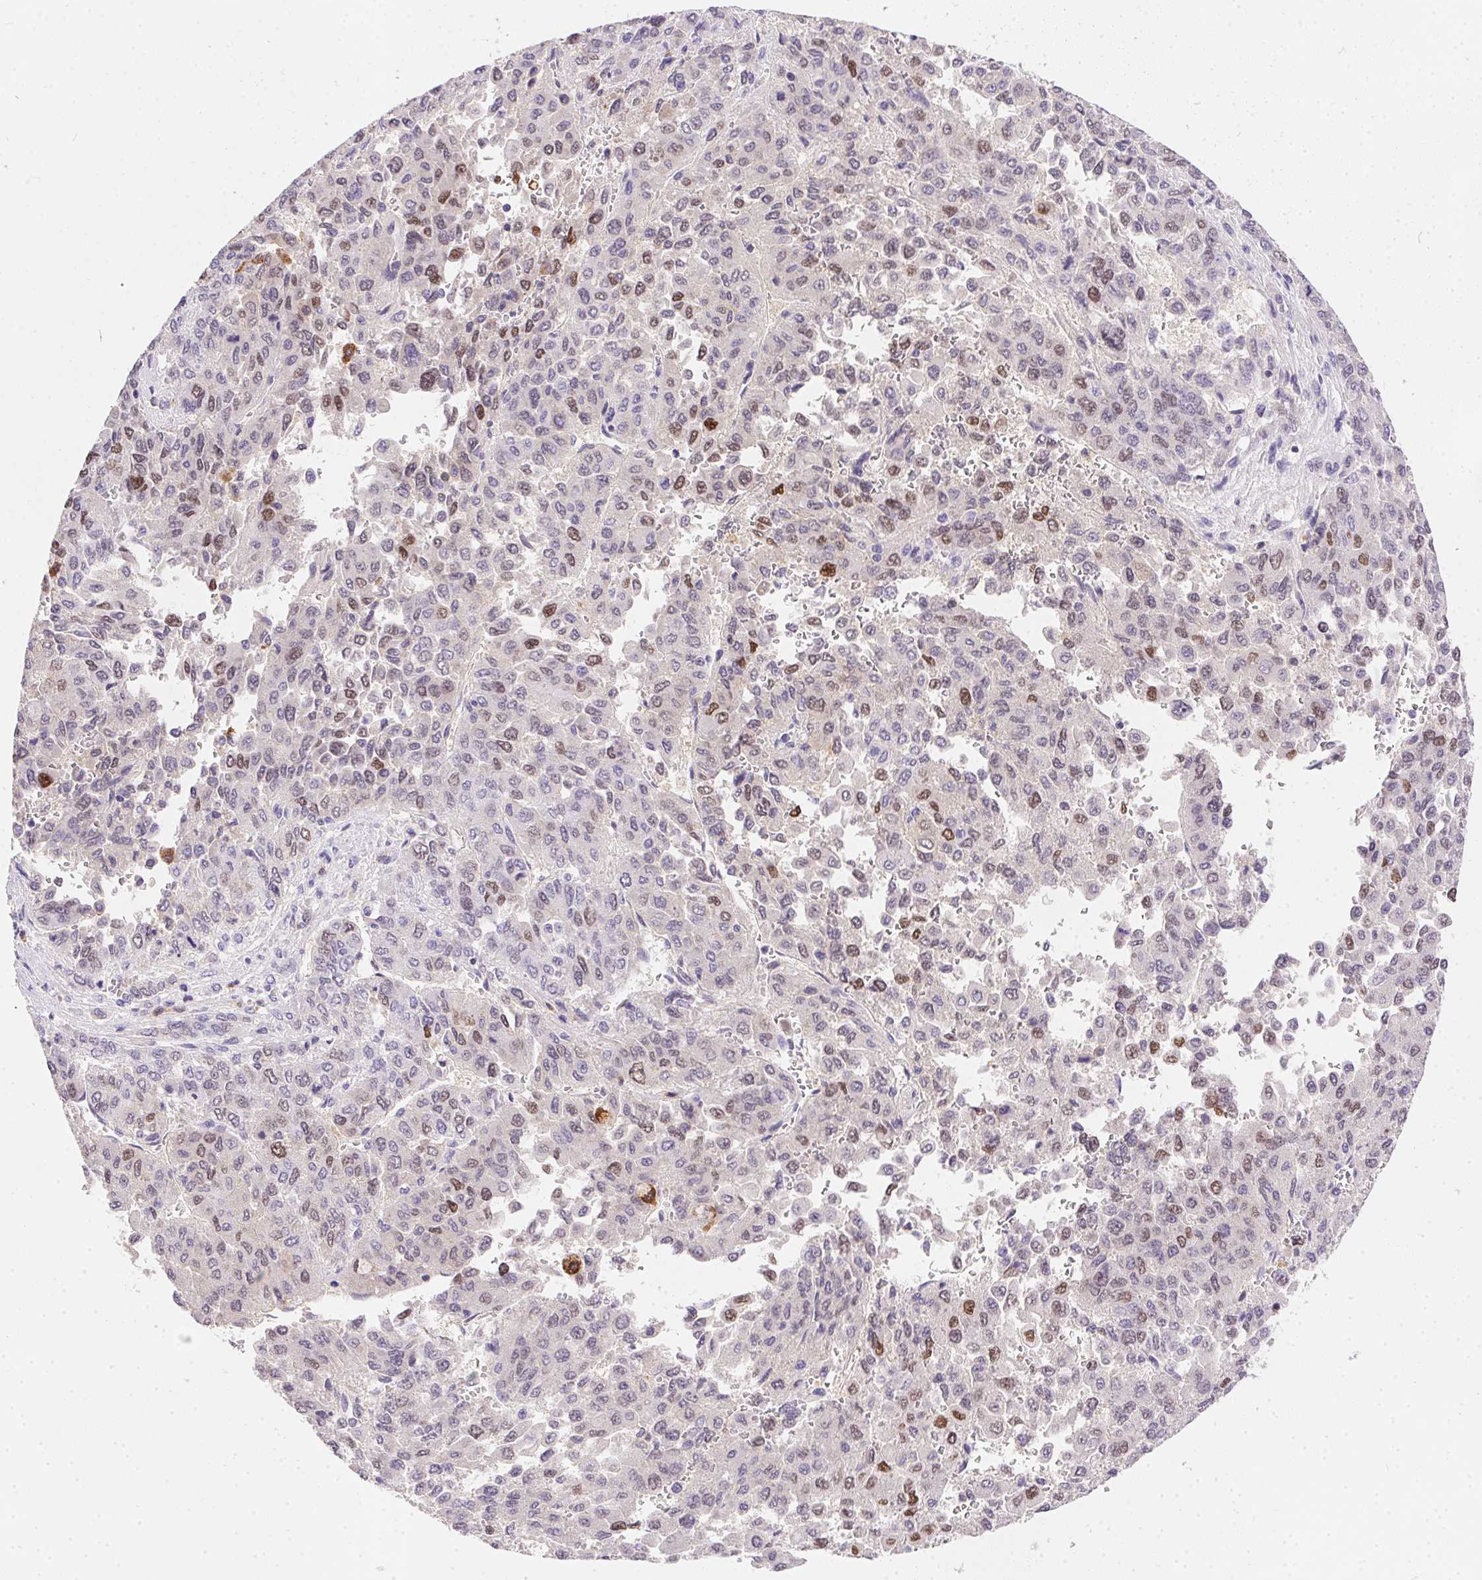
{"staining": {"intensity": "moderate", "quantity": "<25%", "location": "nuclear"}, "tissue": "liver cancer", "cell_type": "Tumor cells", "image_type": "cancer", "snomed": [{"axis": "morphology", "description": "Carcinoma, Hepatocellular, NOS"}, {"axis": "topography", "description": "Liver"}], "caption": "High-power microscopy captured an IHC image of liver cancer (hepatocellular carcinoma), revealing moderate nuclear positivity in approximately <25% of tumor cells.", "gene": "SSTR4", "patient": {"sex": "female", "age": 41}}